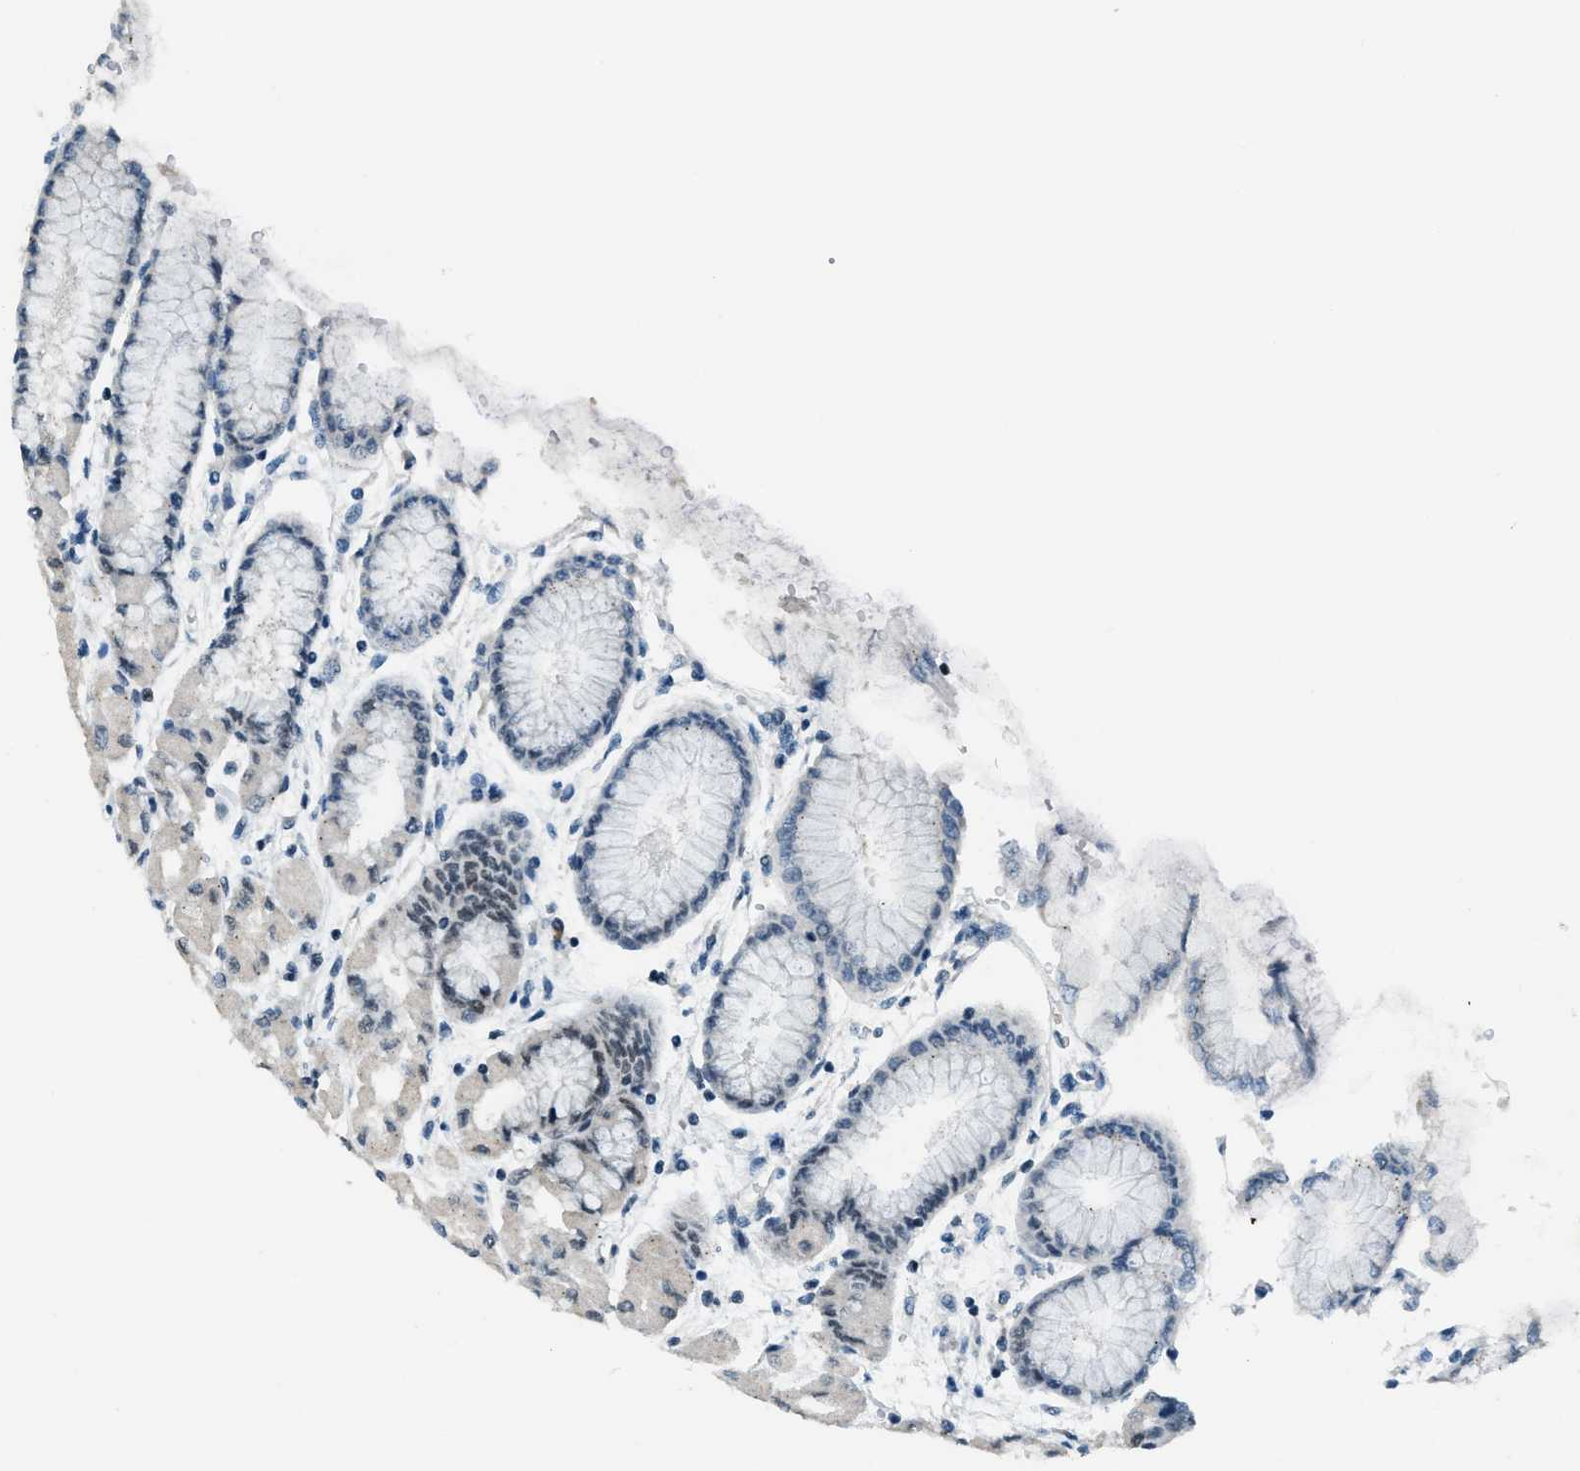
{"staining": {"intensity": "moderate", "quantity": "25%-75%", "location": "cytoplasmic/membranous,nuclear"}, "tissue": "stomach", "cell_type": "Glandular cells", "image_type": "normal", "snomed": [{"axis": "morphology", "description": "Normal tissue, NOS"}, {"axis": "topography", "description": "Stomach, upper"}], "caption": "Stomach stained with a brown dye shows moderate cytoplasmic/membranous,nuclear positive positivity in approximately 25%-75% of glandular cells.", "gene": "KLF6", "patient": {"sex": "female", "age": 56}}